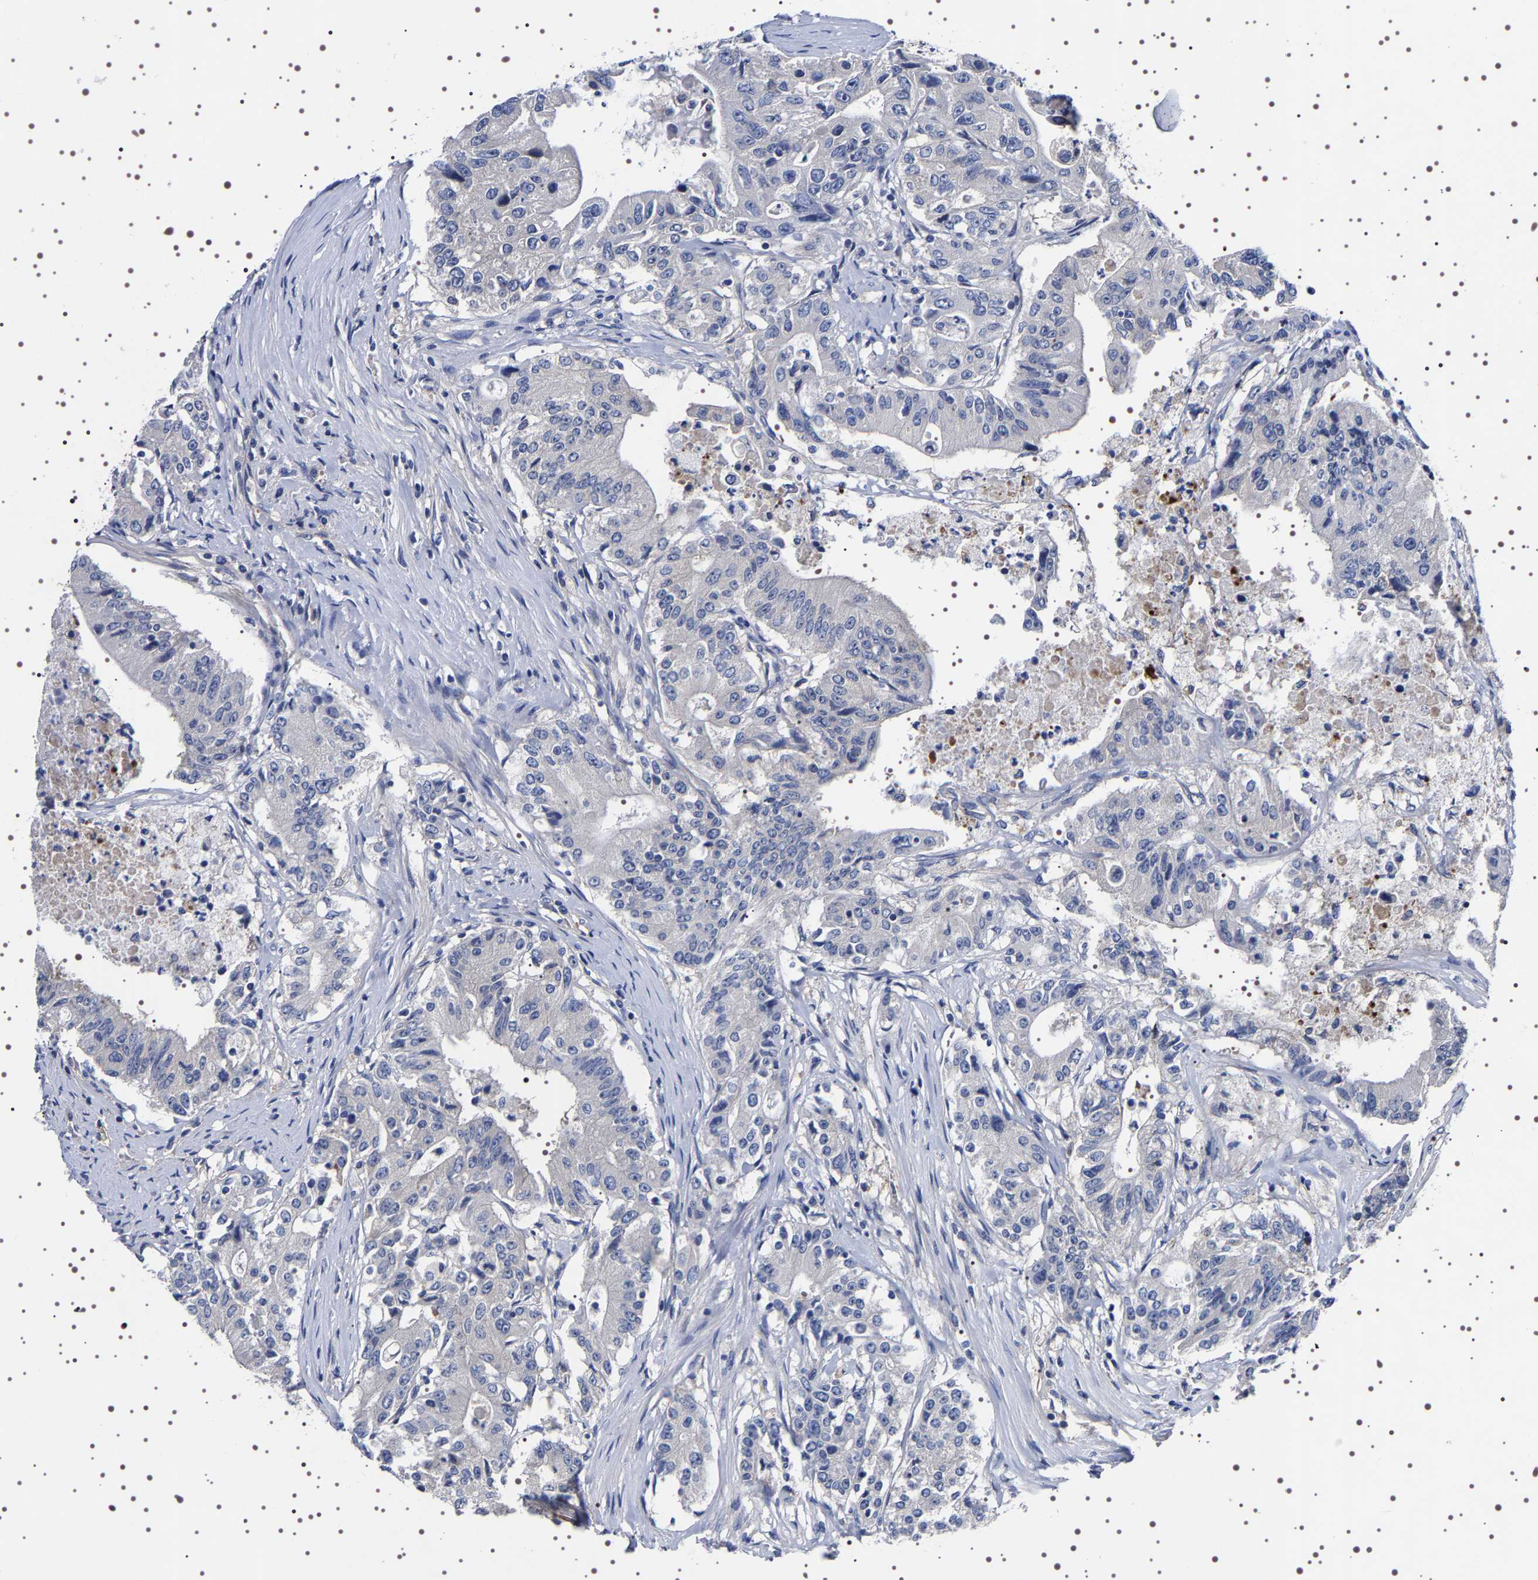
{"staining": {"intensity": "negative", "quantity": "none", "location": "none"}, "tissue": "colorectal cancer", "cell_type": "Tumor cells", "image_type": "cancer", "snomed": [{"axis": "morphology", "description": "Adenocarcinoma, NOS"}, {"axis": "topography", "description": "Colon"}], "caption": "Protein analysis of adenocarcinoma (colorectal) reveals no significant expression in tumor cells.", "gene": "DARS1", "patient": {"sex": "female", "age": 77}}